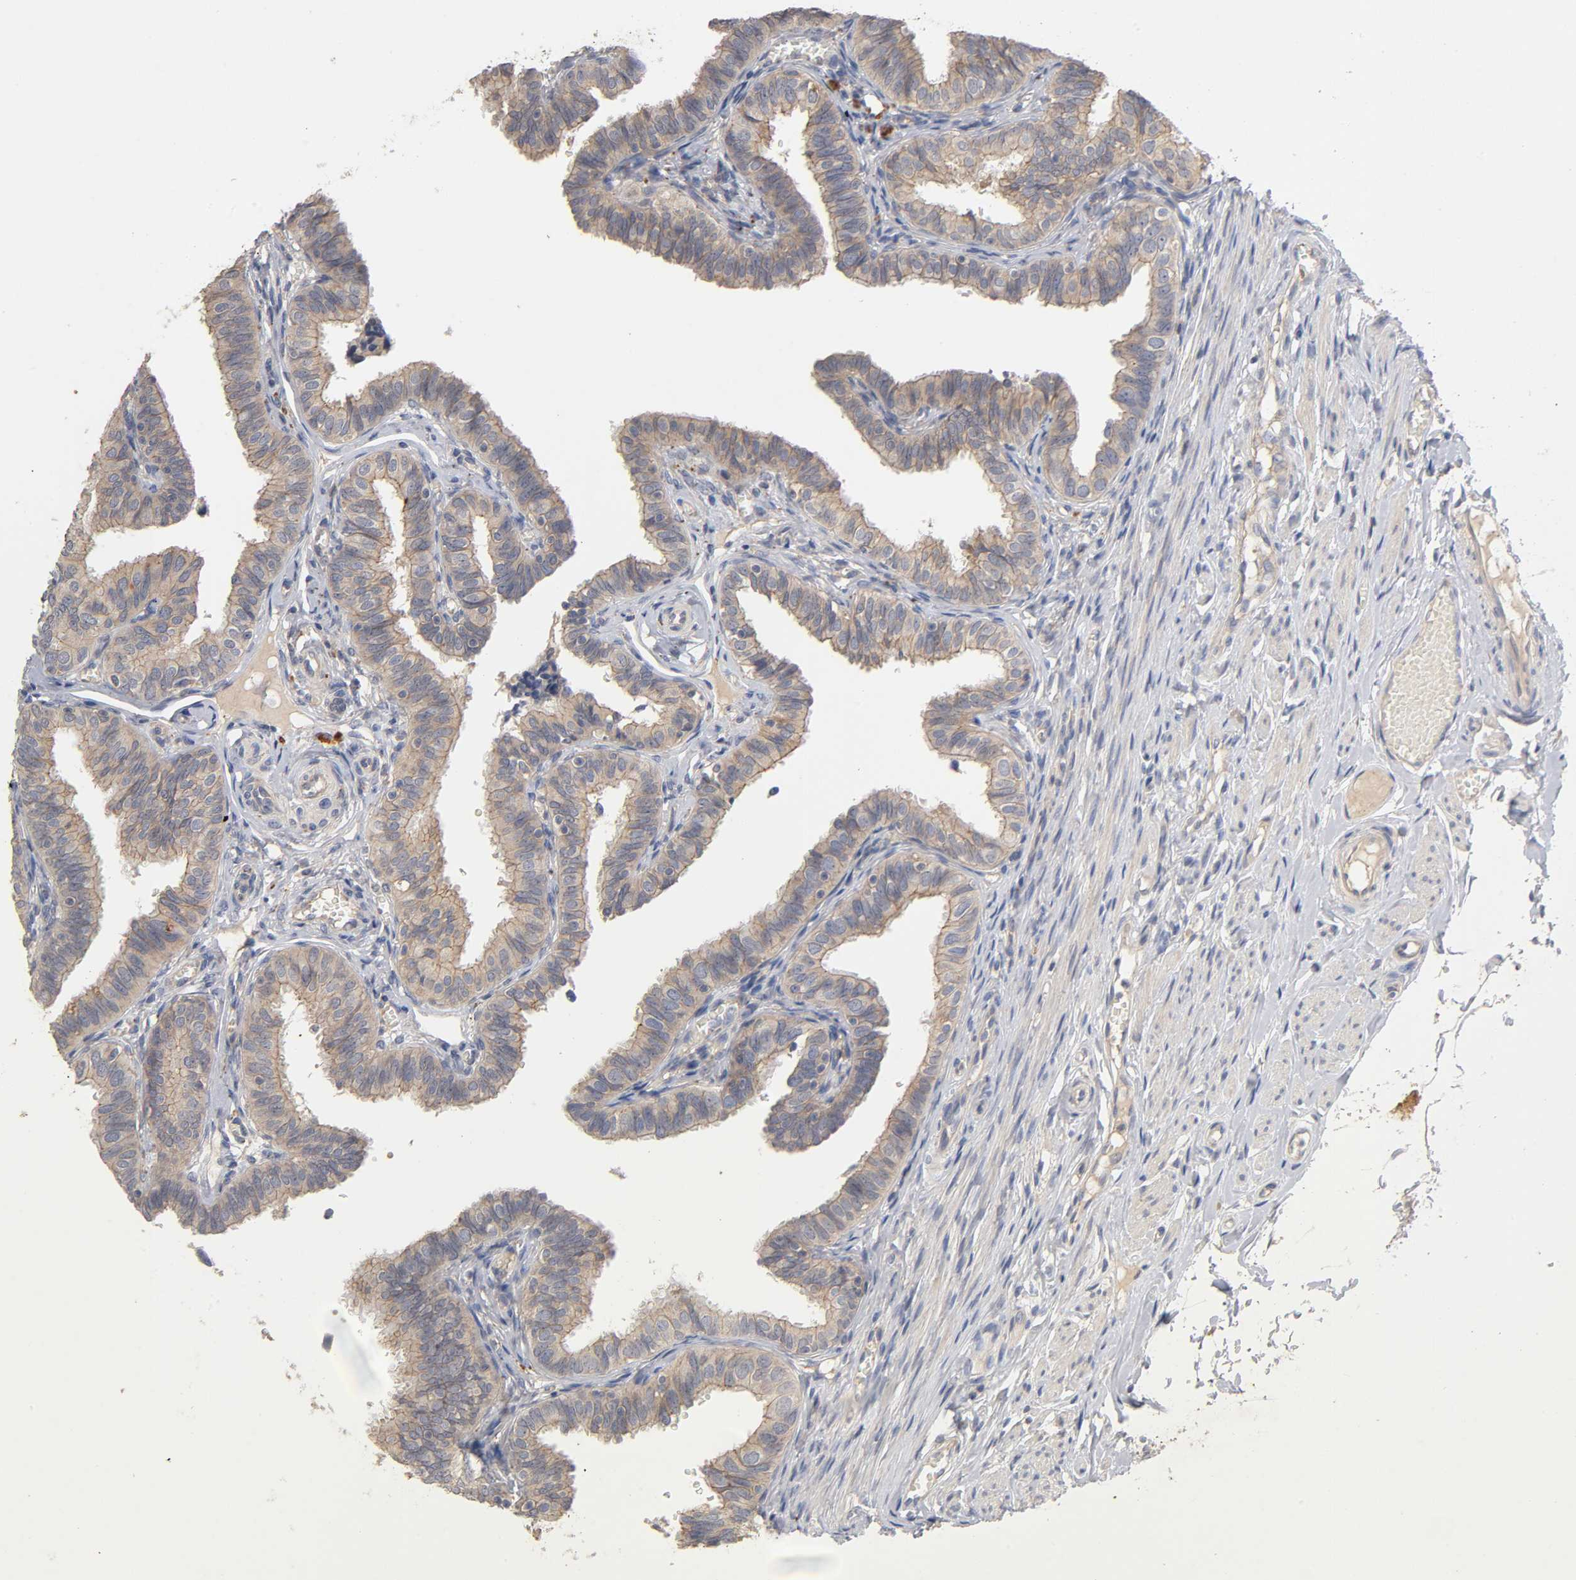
{"staining": {"intensity": "moderate", "quantity": ">75%", "location": "cytoplasmic/membranous"}, "tissue": "fallopian tube", "cell_type": "Glandular cells", "image_type": "normal", "snomed": [{"axis": "morphology", "description": "Normal tissue, NOS"}, {"axis": "topography", "description": "Fallopian tube"}], "caption": "Protein positivity by immunohistochemistry shows moderate cytoplasmic/membranous expression in approximately >75% of glandular cells in unremarkable fallopian tube. (IHC, brightfield microscopy, high magnification).", "gene": "PDZD11", "patient": {"sex": "female", "age": 46}}